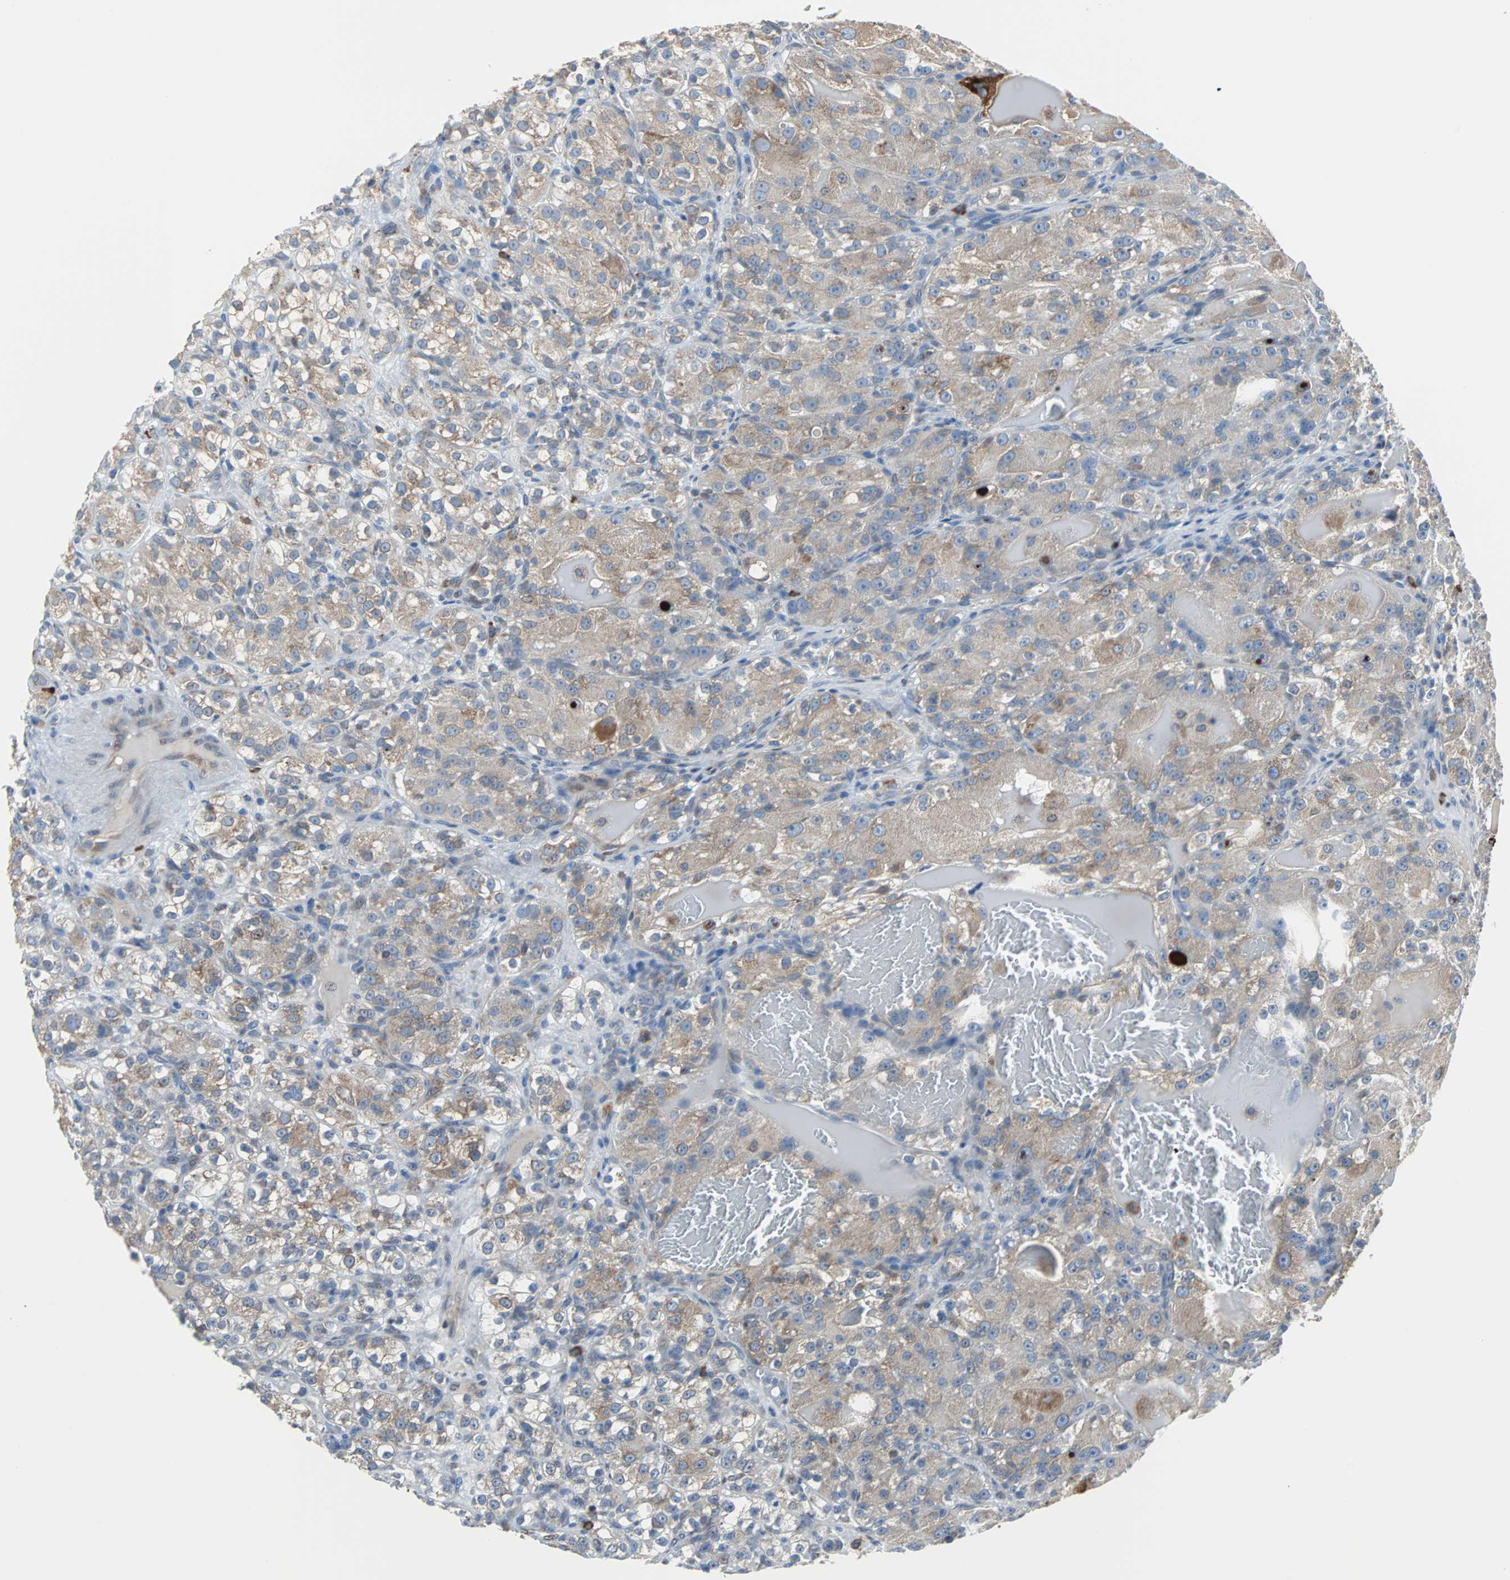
{"staining": {"intensity": "weak", "quantity": ">75%", "location": "cytoplasmic/membranous"}, "tissue": "renal cancer", "cell_type": "Tumor cells", "image_type": "cancer", "snomed": [{"axis": "morphology", "description": "Normal tissue, NOS"}, {"axis": "morphology", "description": "Adenocarcinoma, NOS"}, {"axis": "topography", "description": "Kidney"}], "caption": "Human renal cancer (adenocarcinoma) stained with a protein marker exhibits weak staining in tumor cells.", "gene": "PDIA4", "patient": {"sex": "male", "age": 61}}